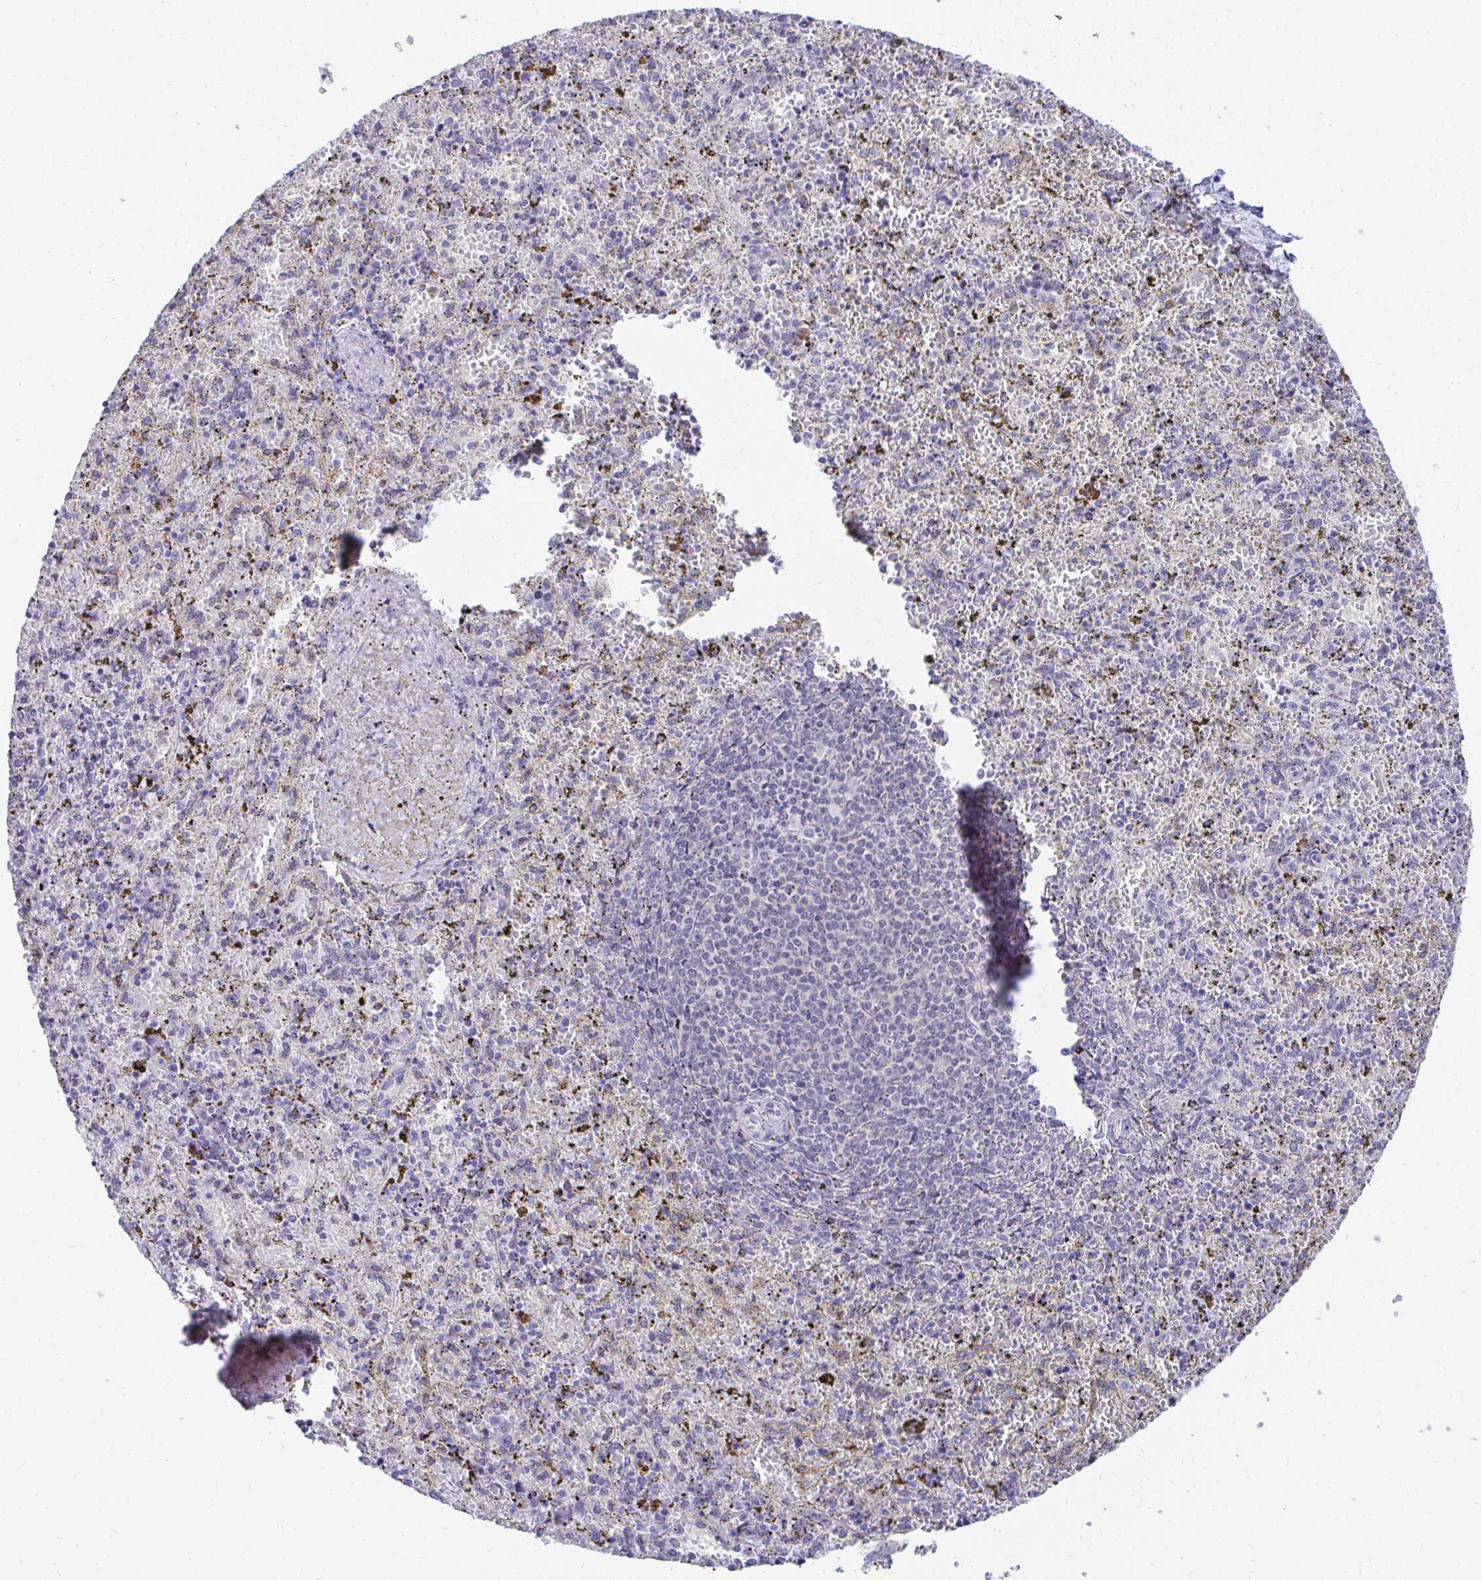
{"staining": {"intensity": "negative", "quantity": "none", "location": "none"}, "tissue": "spleen", "cell_type": "Cells in red pulp", "image_type": "normal", "snomed": [{"axis": "morphology", "description": "Normal tissue, NOS"}, {"axis": "topography", "description": "Spleen"}], "caption": "Immunohistochemistry histopathology image of unremarkable spleen stained for a protein (brown), which demonstrates no expression in cells in red pulp. (DAB (3,3'-diaminobenzidine) immunohistochemistry (IHC) visualized using brightfield microscopy, high magnification).", "gene": "C19orf81", "patient": {"sex": "female", "age": 50}}